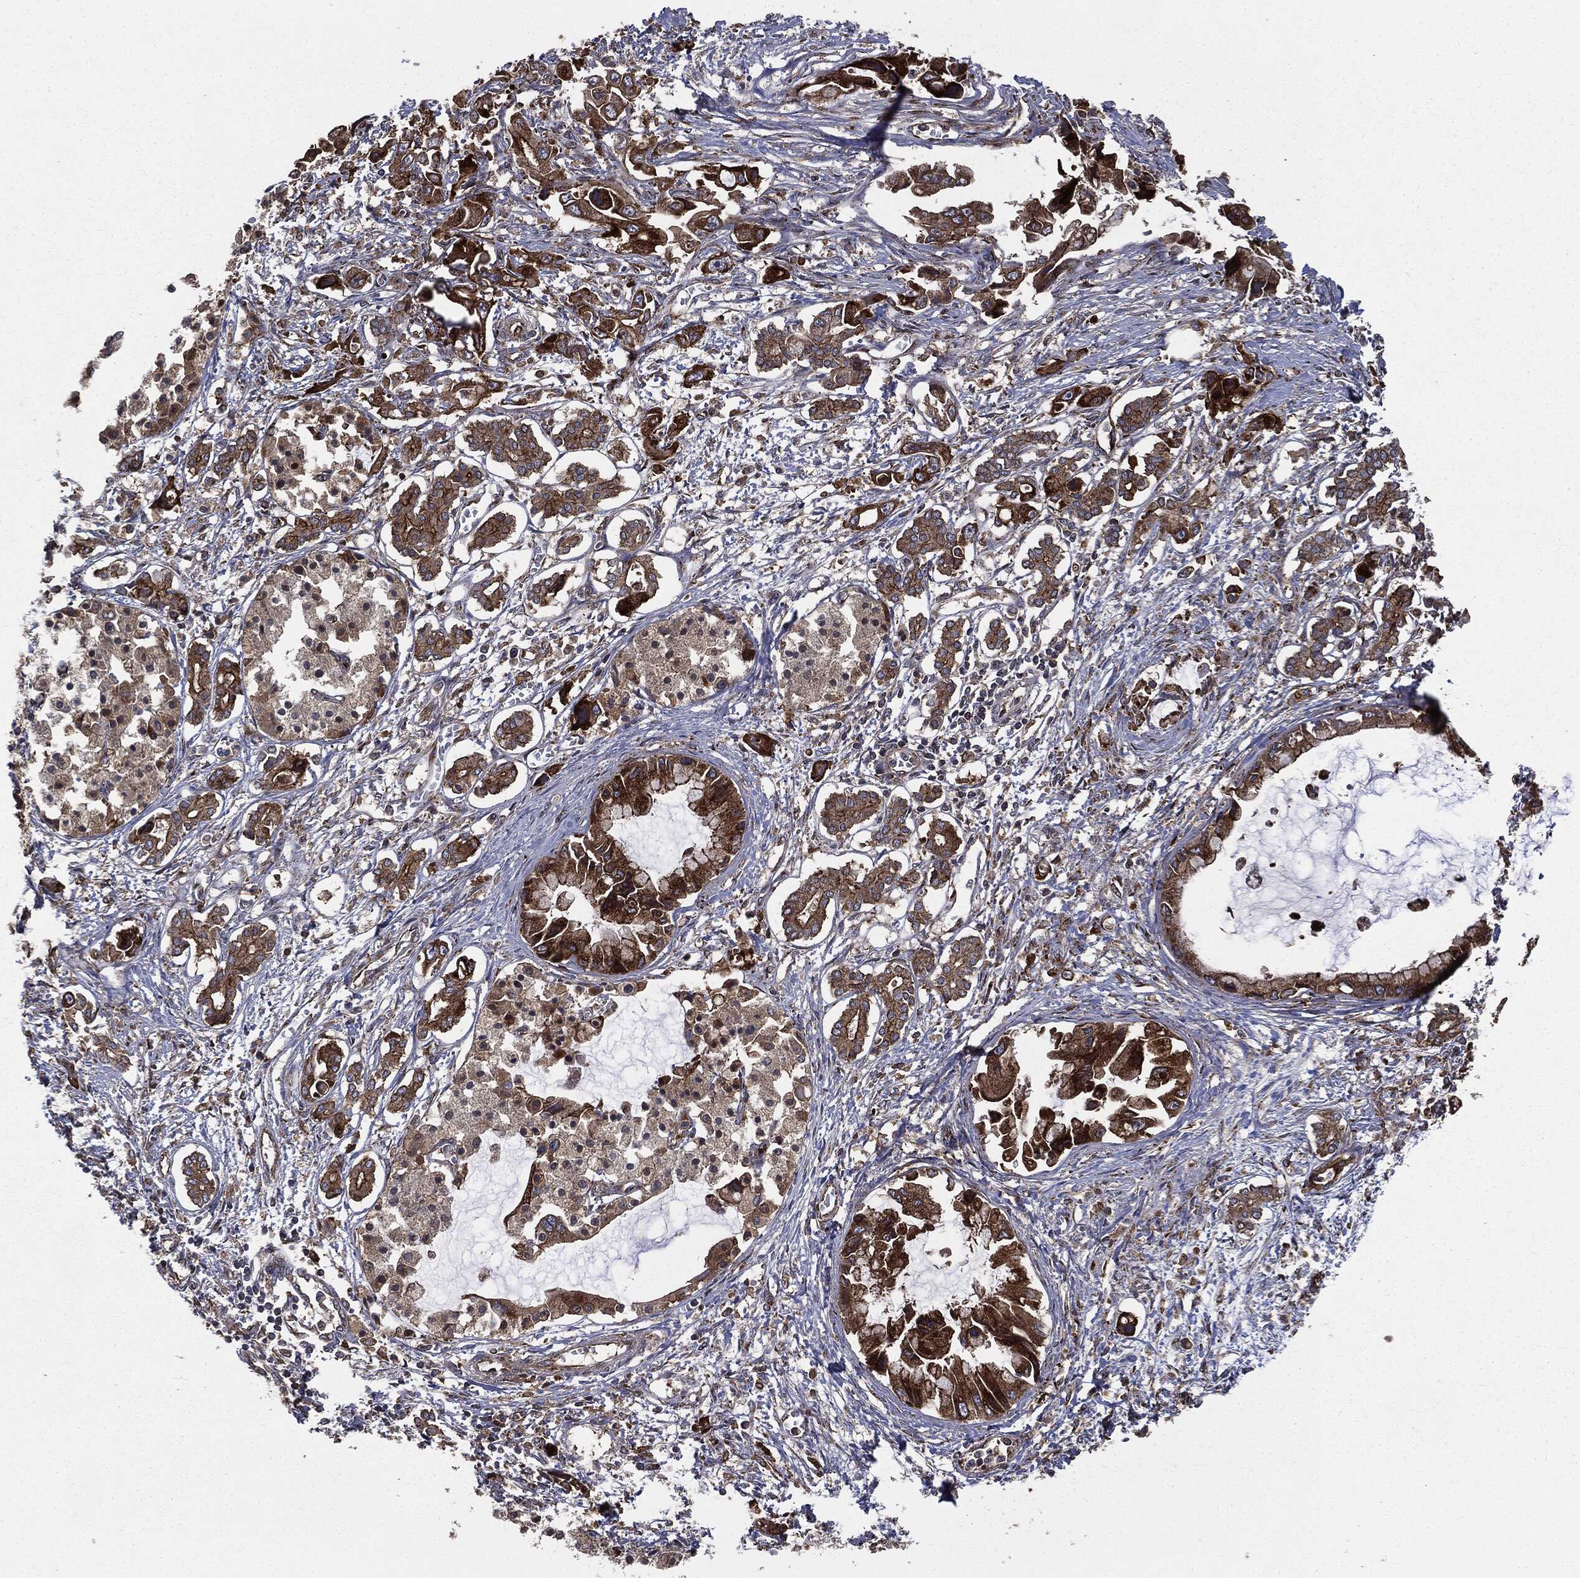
{"staining": {"intensity": "strong", "quantity": ">75%", "location": "cytoplasmic/membranous"}, "tissue": "pancreatic cancer", "cell_type": "Tumor cells", "image_type": "cancer", "snomed": [{"axis": "morphology", "description": "Adenocarcinoma, NOS"}, {"axis": "topography", "description": "Pancreas"}], "caption": "Adenocarcinoma (pancreatic) stained with DAB IHC reveals high levels of strong cytoplasmic/membranous staining in approximately >75% of tumor cells.", "gene": "PLOD3", "patient": {"sex": "male", "age": 84}}